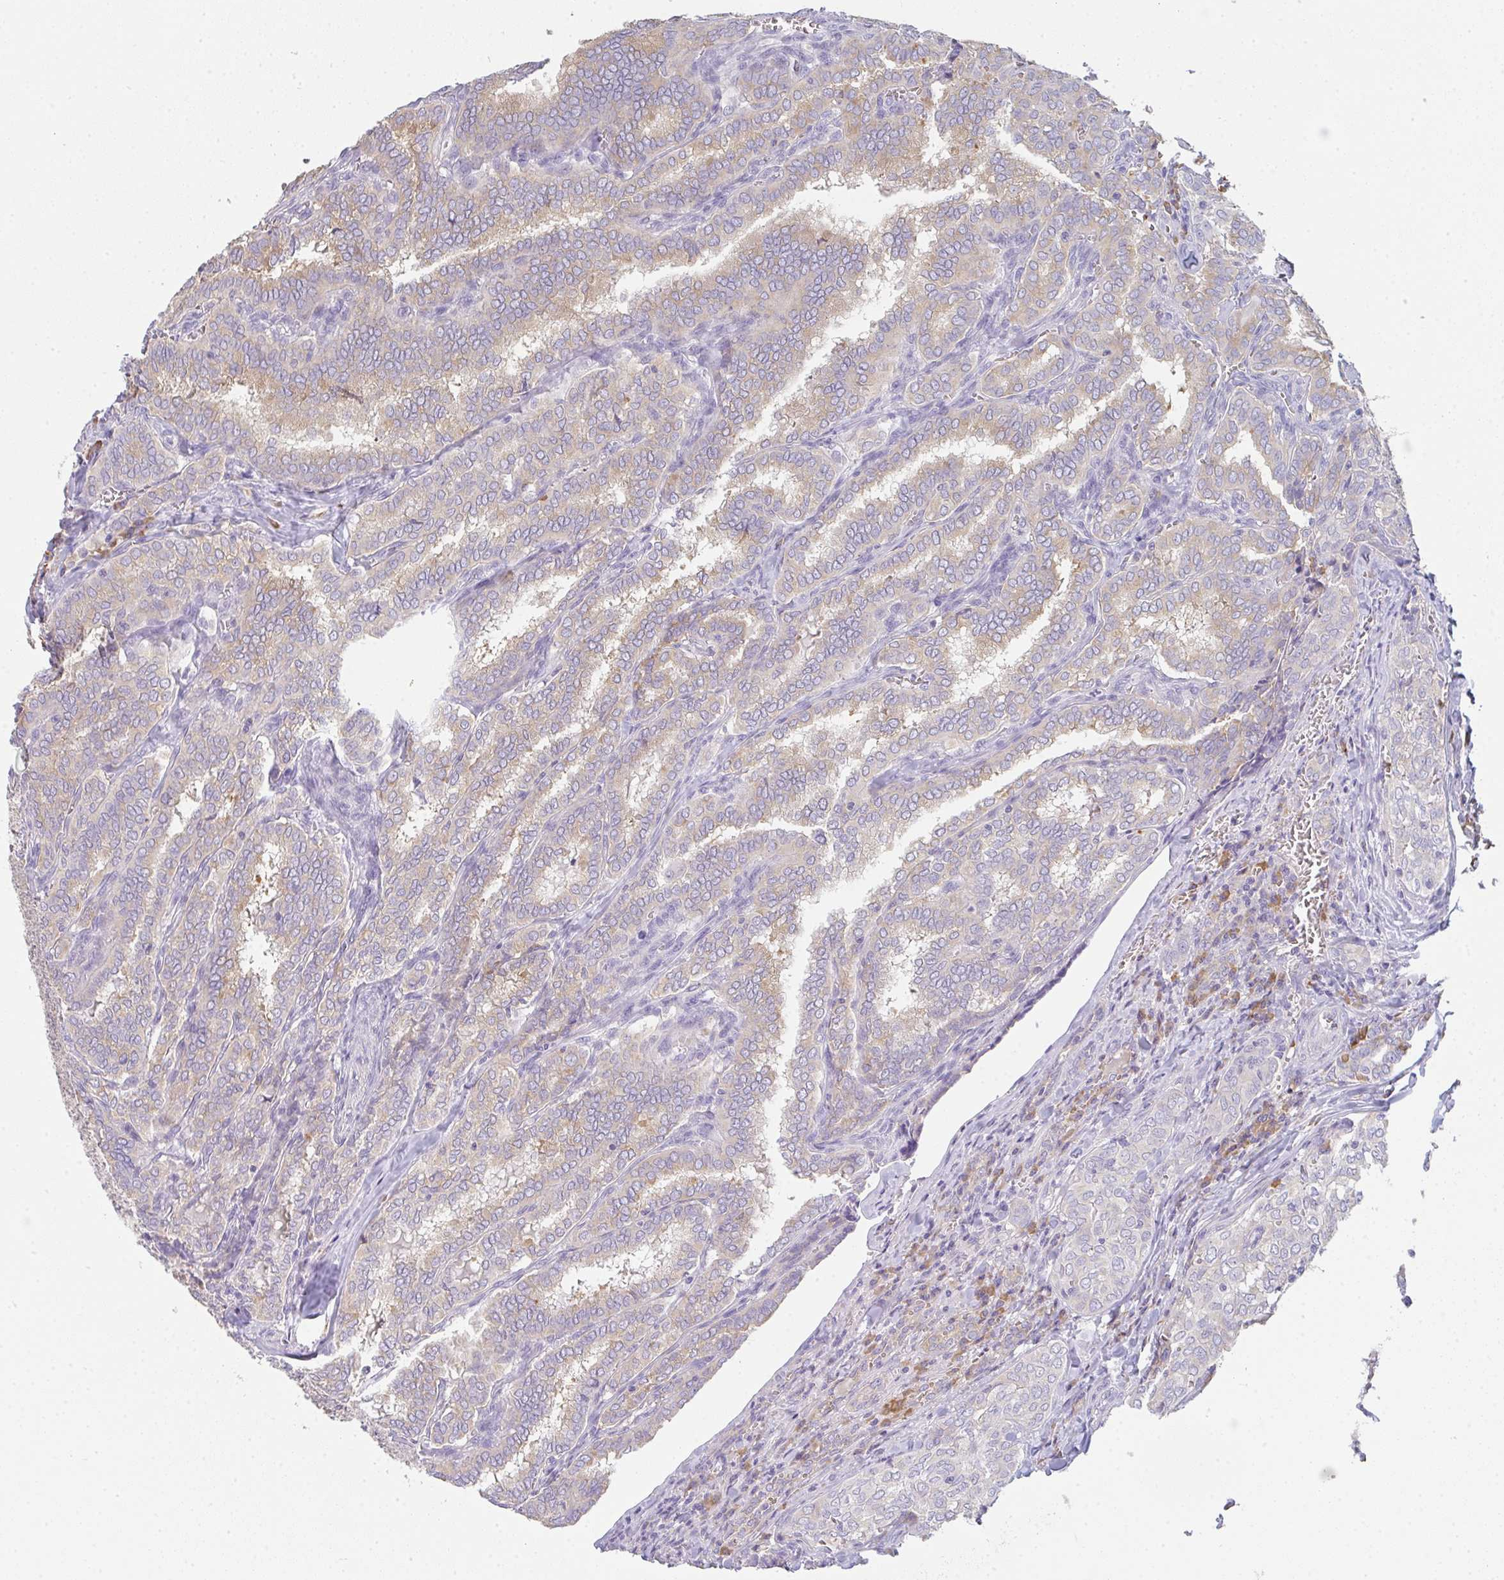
{"staining": {"intensity": "weak", "quantity": "25%-75%", "location": "cytoplasmic/membranous"}, "tissue": "thyroid cancer", "cell_type": "Tumor cells", "image_type": "cancer", "snomed": [{"axis": "morphology", "description": "Papillary adenocarcinoma, NOS"}, {"axis": "topography", "description": "Thyroid gland"}], "caption": "Tumor cells exhibit low levels of weak cytoplasmic/membranous positivity in about 25%-75% of cells in human thyroid cancer (papillary adenocarcinoma). (Stains: DAB in brown, nuclei in blue, Microscopy: brightfield microscopy at high magnification).", "gene": "ZNF215", "patient": {"sex": "female", "age": 30}}